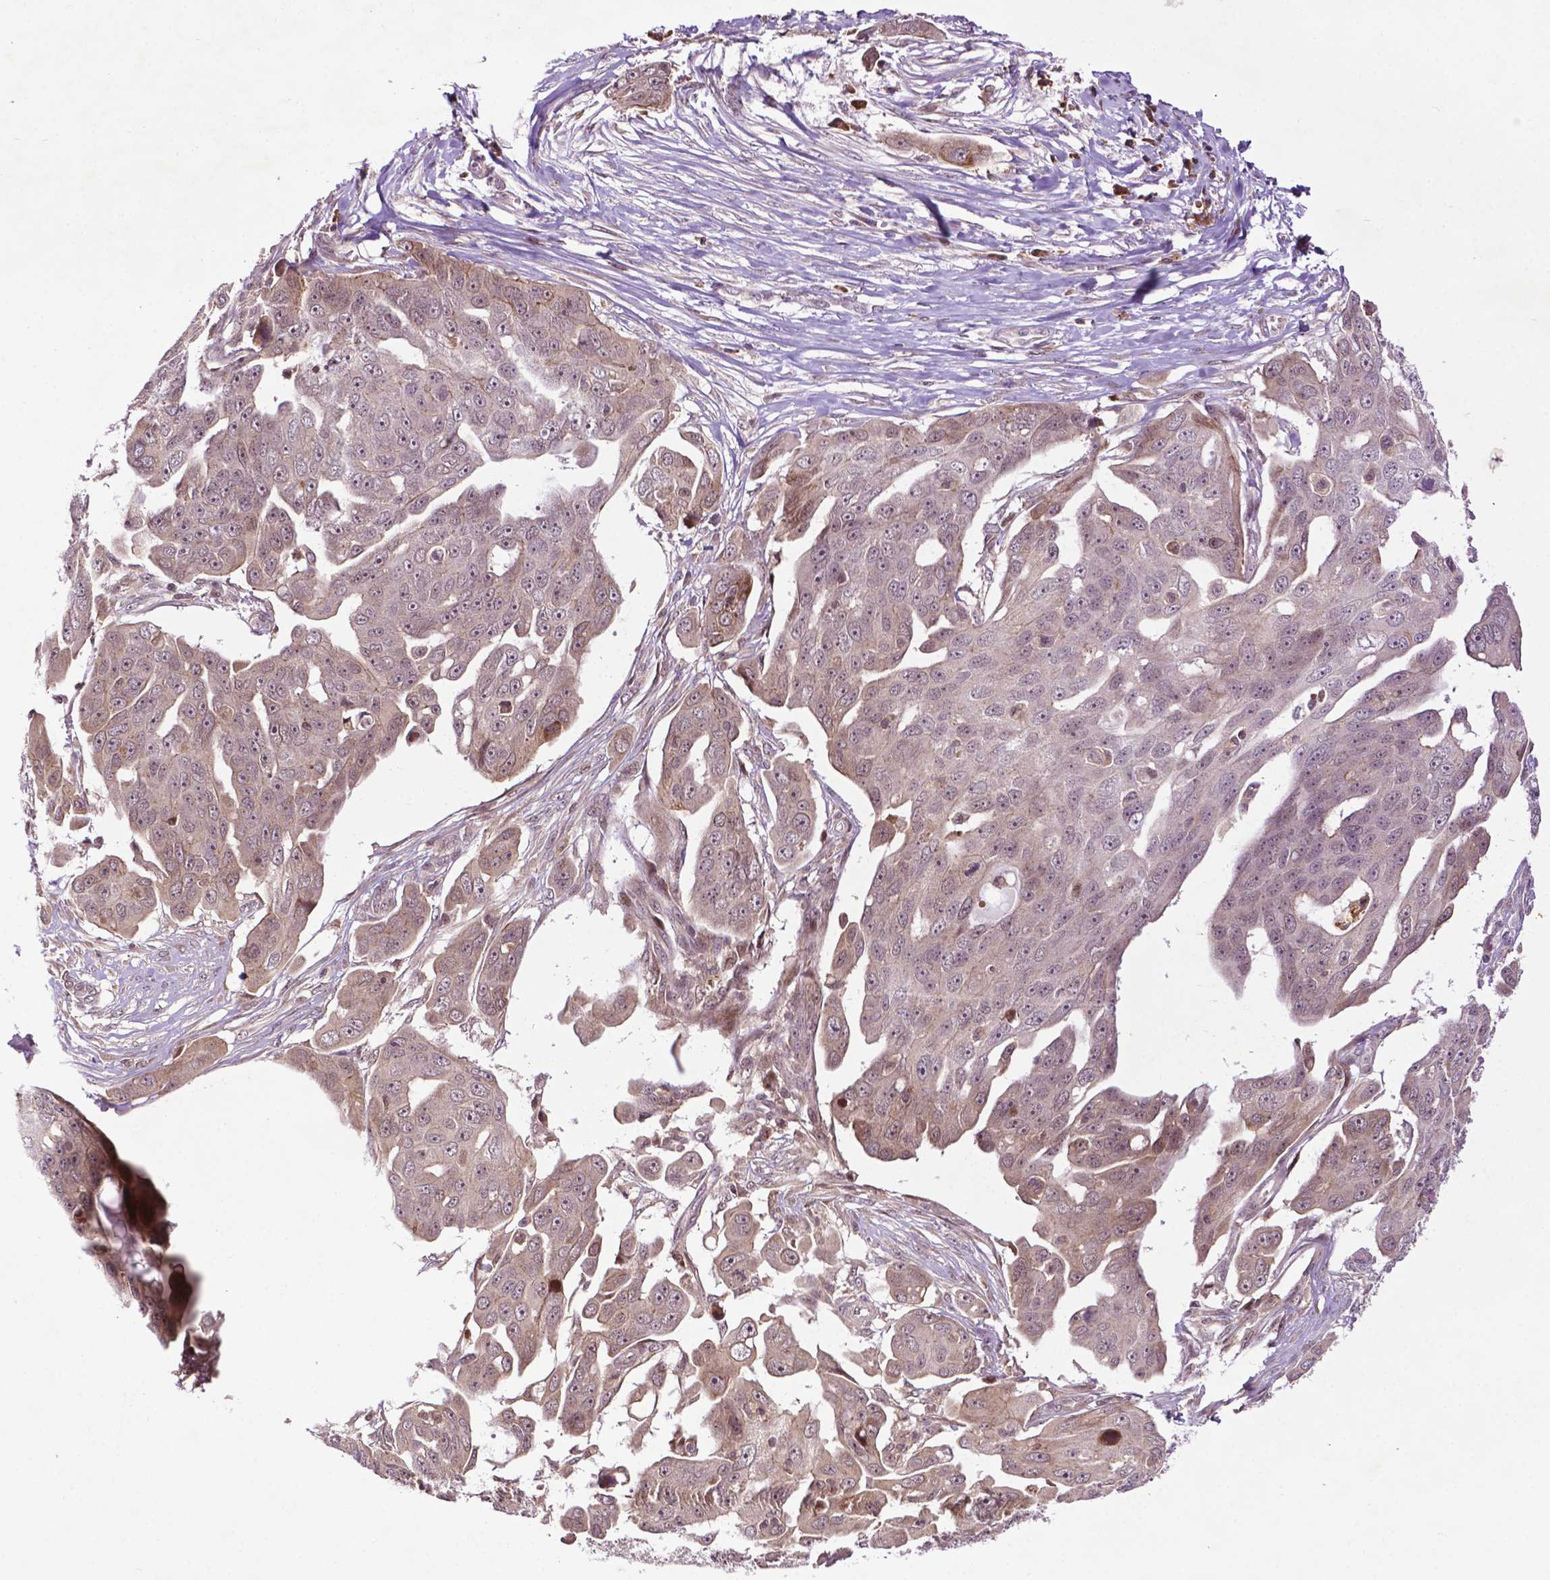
{"staining": {"intensity": "weak", "quantity": "25%-75%", "location": "cytoplasmic/membranous,nuclear"}, "tissue": "ovarian cancer", "cell_type": "Tumor cells", "image_type": "cancer", "snomed": [{"axis": "morphology", "description": "Carcinoma, endometroid"}, {"axis": "topography", "description": "Ovary"}], "caption": "Weak cytoplasmic/membranous and nuclear positivity for a protein is seen in about 25%-75% of tumor cells of endometroid carcinoma (ovarian) using IHC.", "gene": "TMX2", "patient": {"sex": "female", "age": 70}}